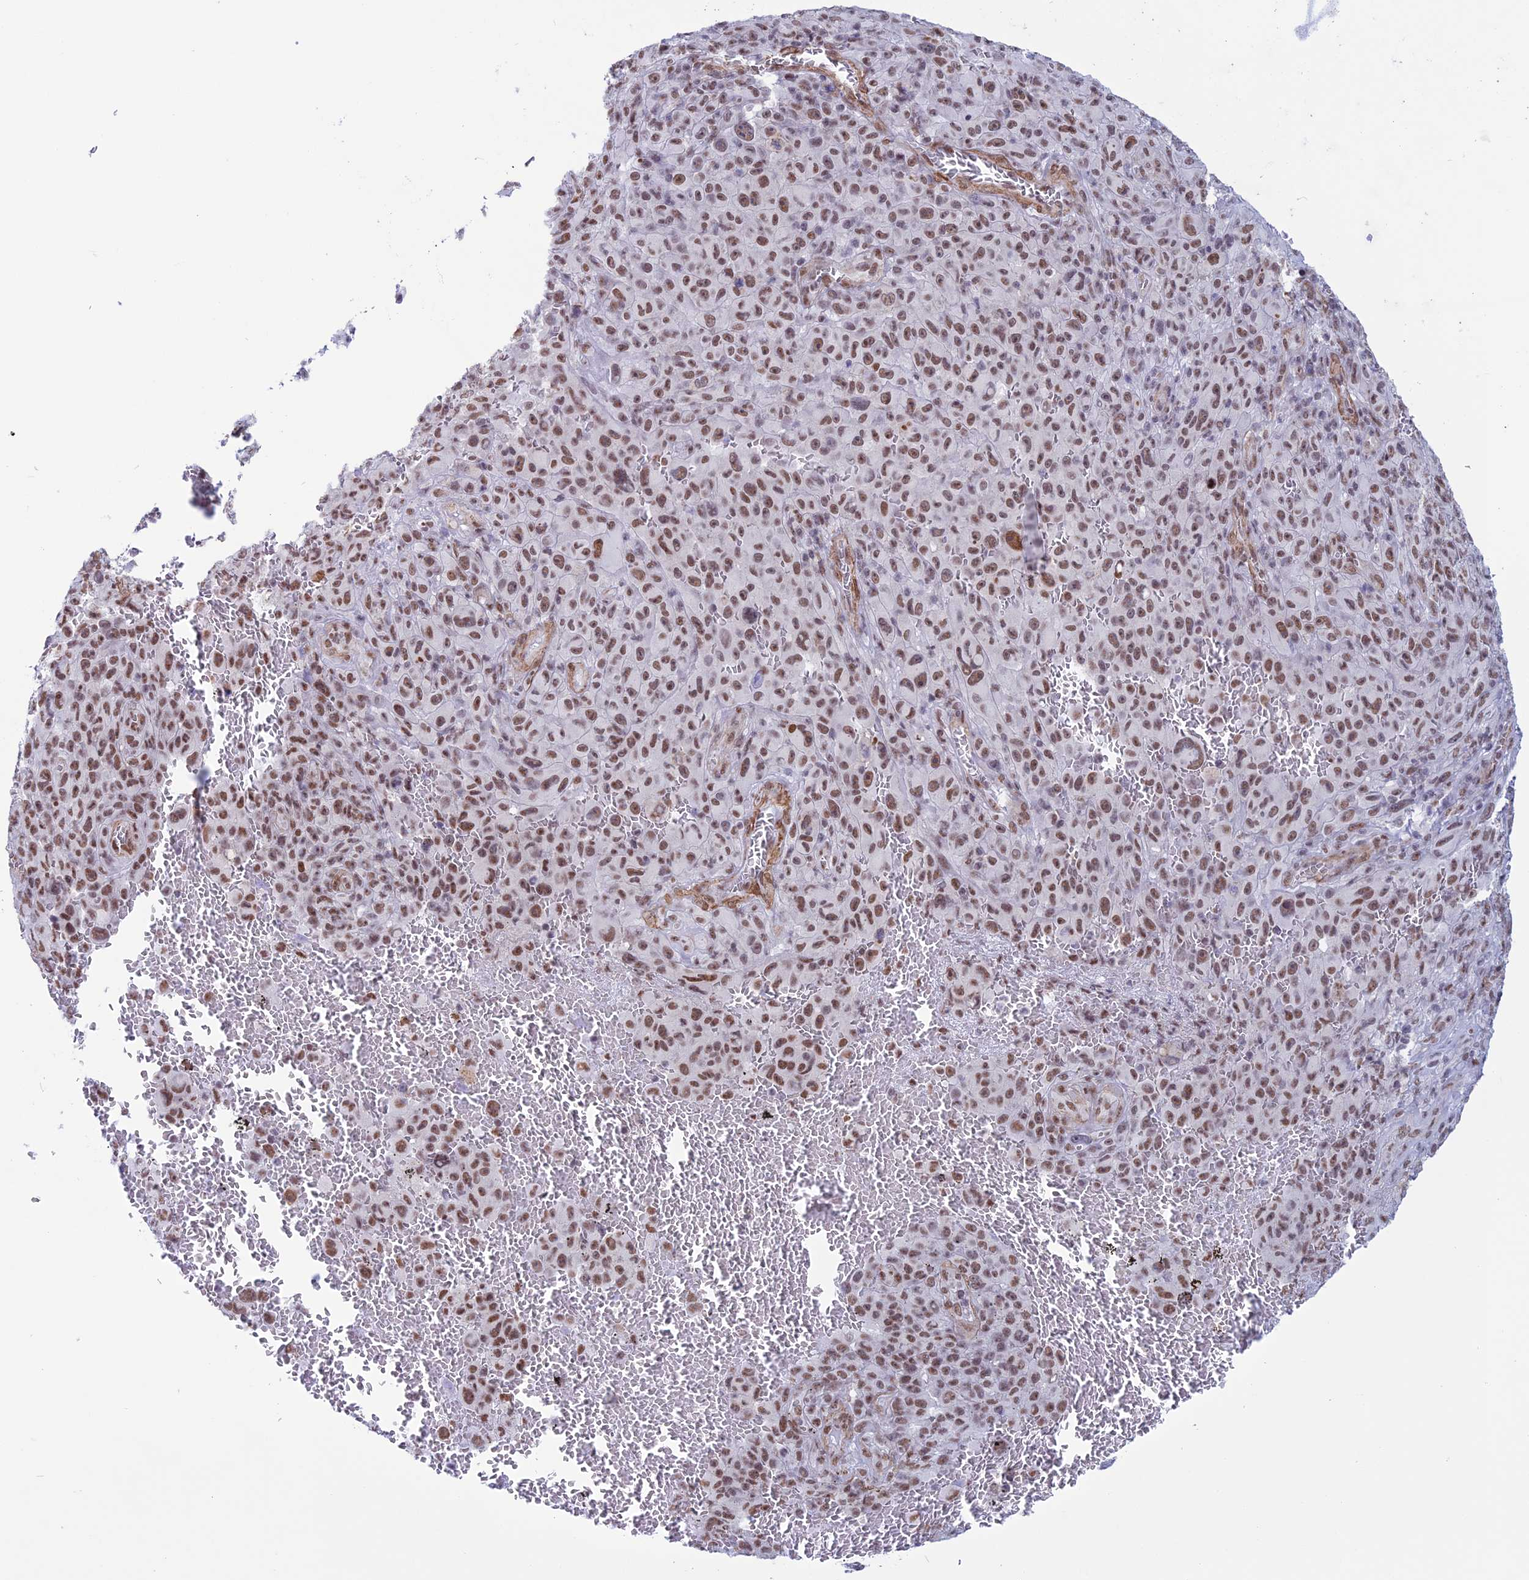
{"staining": {"intensity": "moderate", "quantity": ">75%", "location": "nuclear"}, "tissue": "melanoma", "cell_type": "Tumor cells", "image_type": "cancer", "snomed": [{"axis": "morphology", "description": "Malignant melanoma, NOS"}, {"axis": "topography", "description": "Skin"}], "caption": "Malignant melanoma stained for a protein reveals moderate nuclear positivity in tumor cells.", "gene": "U2AF1", "patient": {"sex": "female", "age": 82}}